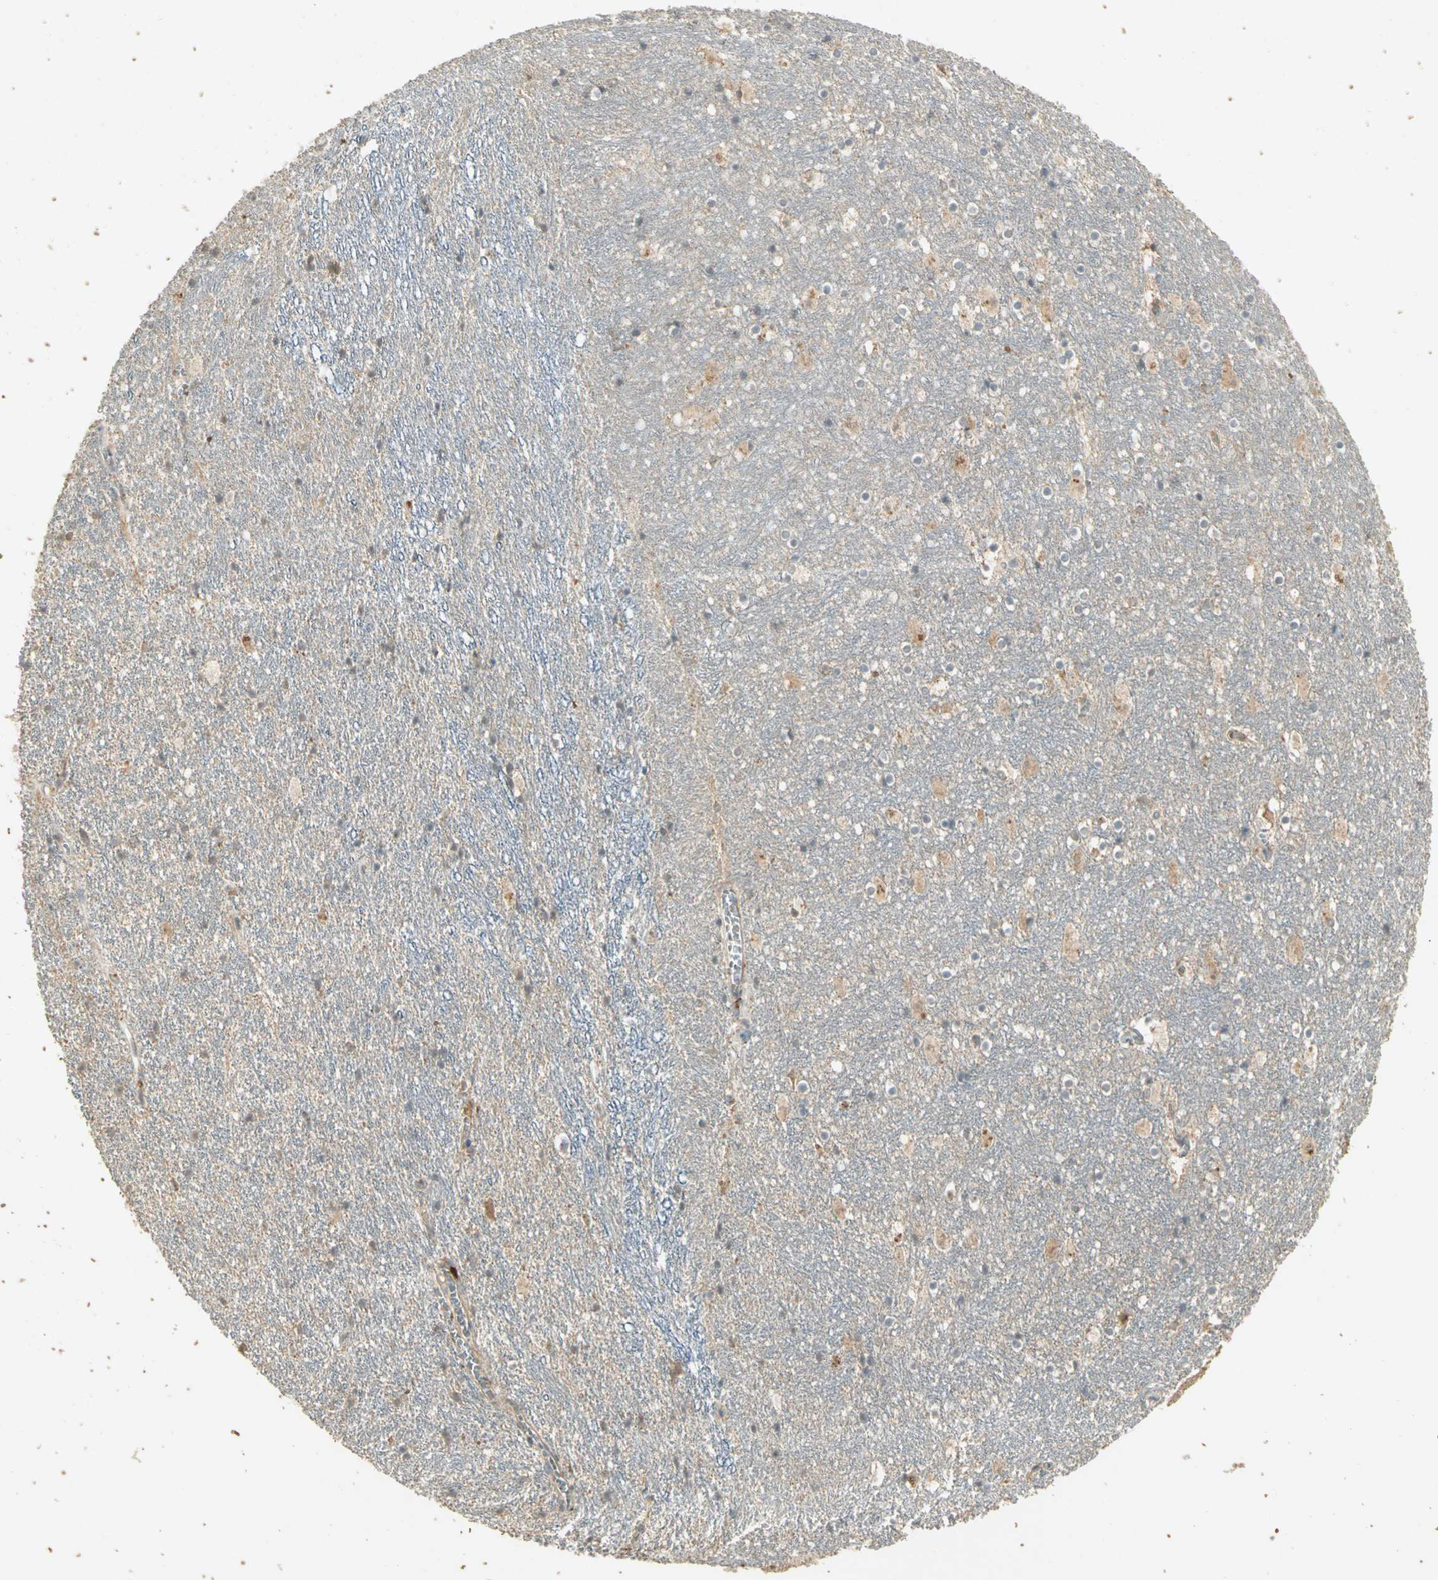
{"staining": {"intensity": "negative", "quantity": "none", "location": "none"}, "tissue": "hippocampus", "cell_type": "Glial cells", "image_type": "normal", "snomed": [{"axis": "morphology", "description": "Normal tissue, NOS"}, {"axis": "topography", "description": "Hippocampus"}], "caption": "DAB (3,3'-diaminobenzidine) immunohistochemical staining of normal hippocampus demonstrates no significant expression in glial cells. Brightfield microscopy of immunohistochemistry stained with DAB (brown) and hematoxylin (blue), captured at high magnification.", "gene": "KEAP1", "patient": {"sex": "male", "age": 45}}